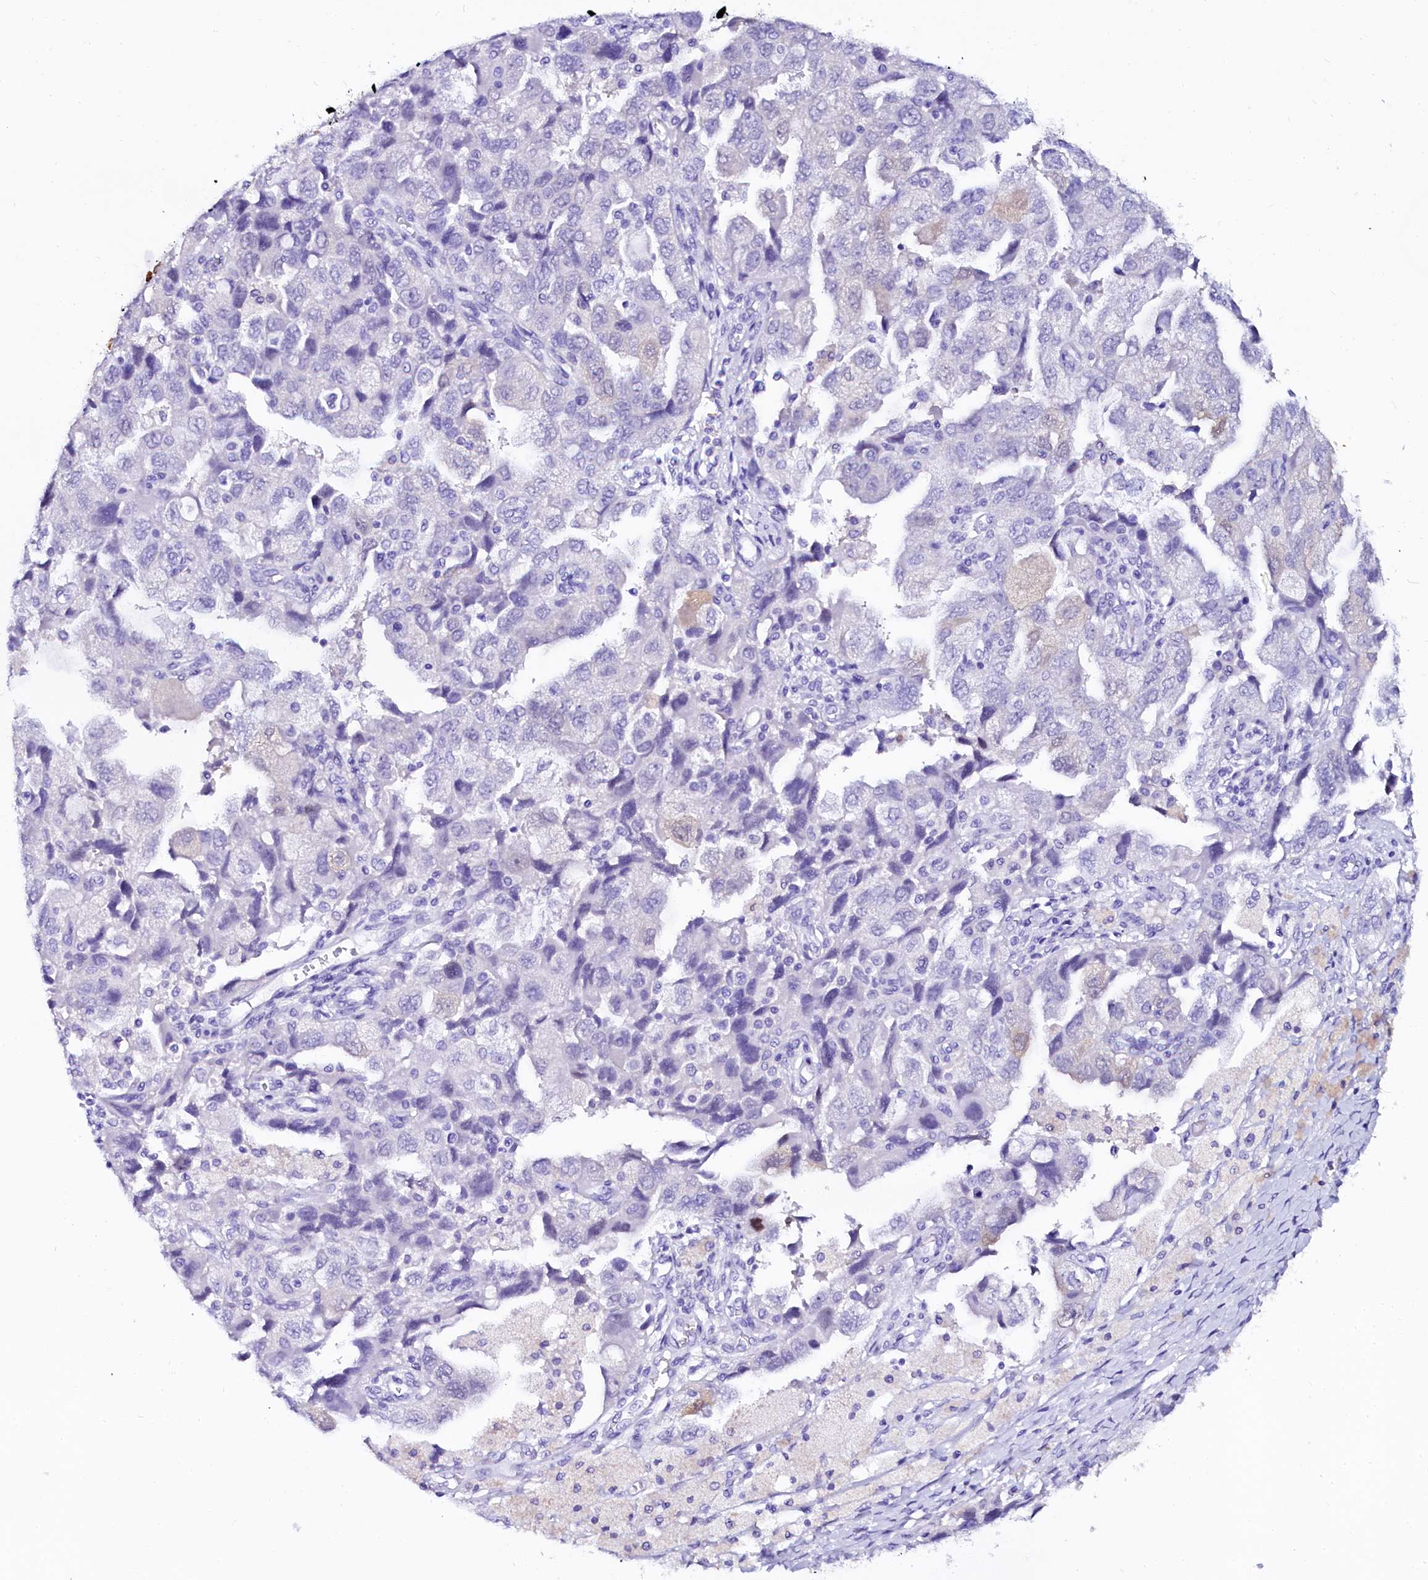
{"staining": {"intensity": "negative", "quantity": "none", "location": "none"}, "tissue": "ovarian cancer", "cell_type": "Tumor cells", "image_type": "cancer", "snomed": [{"axis": "morphology", "description": "Carcinoma, NOS"}, {"axis": "morphology", "description": "Cystadenocarcinoma, serous, NOS"}, {"axis": "topography", "description": "Ovary"}], "caption": "Immunohistochemistry (IHC) histopathology image of human ovarian serous cystadenocarcinoma stained for a protein (brown), which demonstrates no expression in tumor cells.", "gene": "SORD", "patient": {"sex": "female", "age": 69}}